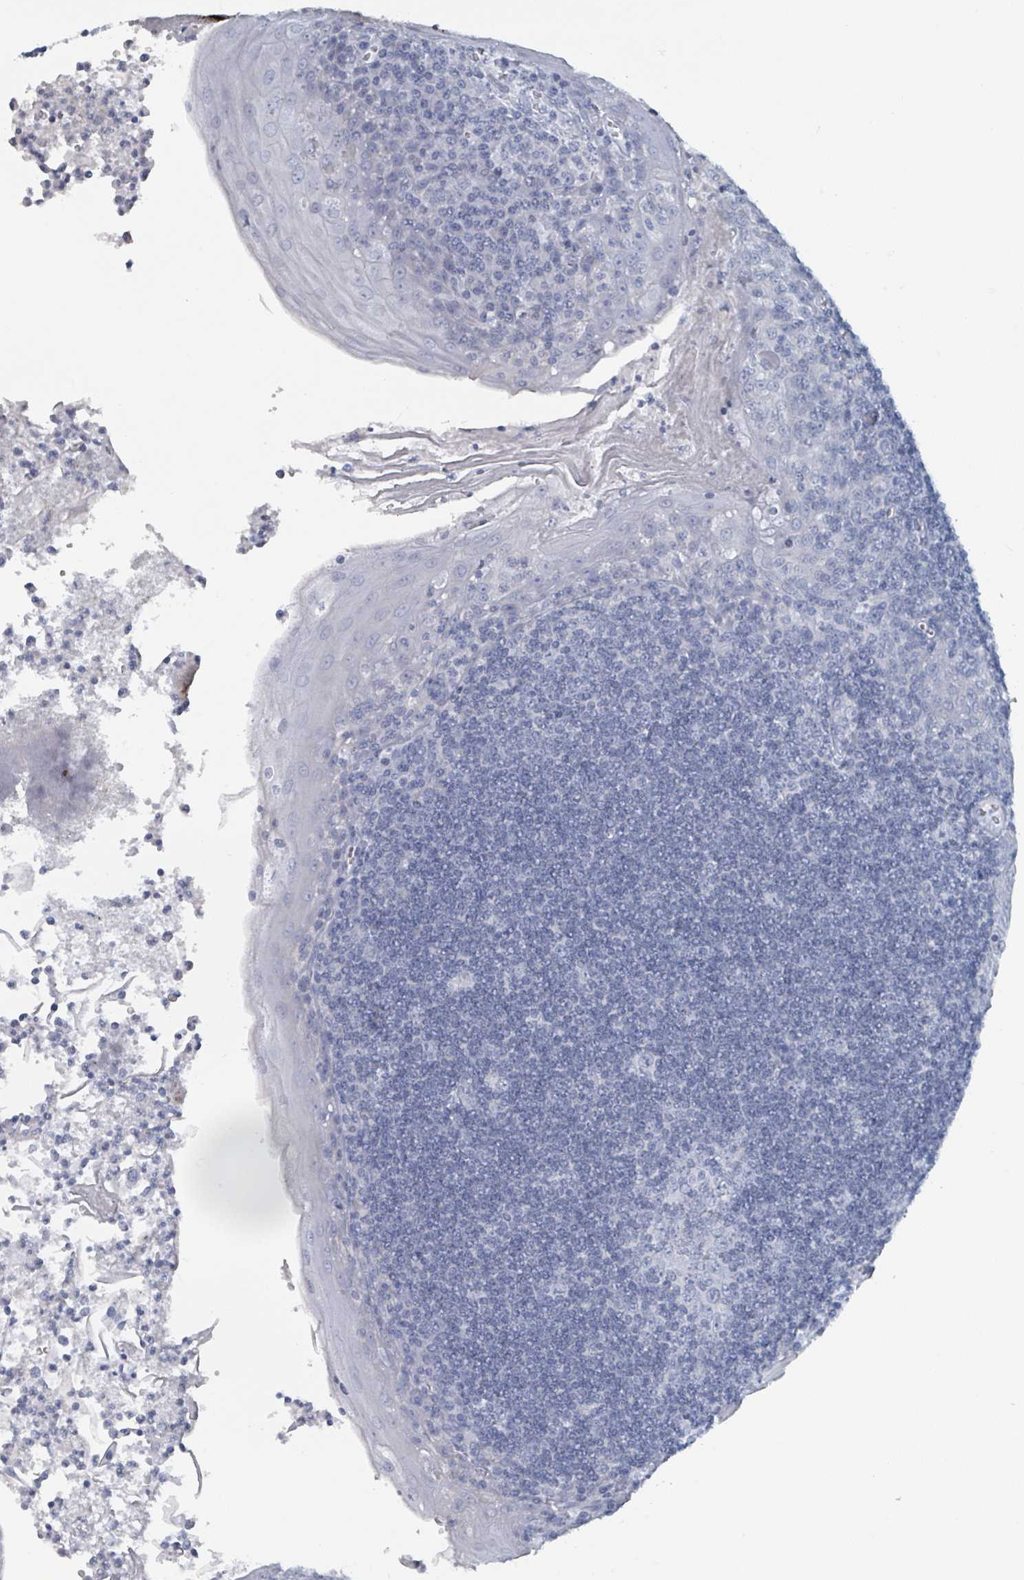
{"staining": {"intensity": "negative", "quantity": "none", "location": "none"}, "tissue": "tonsil", "cell_type": "Germinal center cells", "image_type": "normal", "snomed": [{"axis": "morphology", "description": "Normal tissue, NOS"}, {"axis": "topography", "description": "Tonsil"}], "caption": "This is a photomicrograph of IHC staining of normal tonsil, which shows no expression in germinal center cells.", "gene": "HEATR5A", "patient": {"sex": "male", "age": 27}}